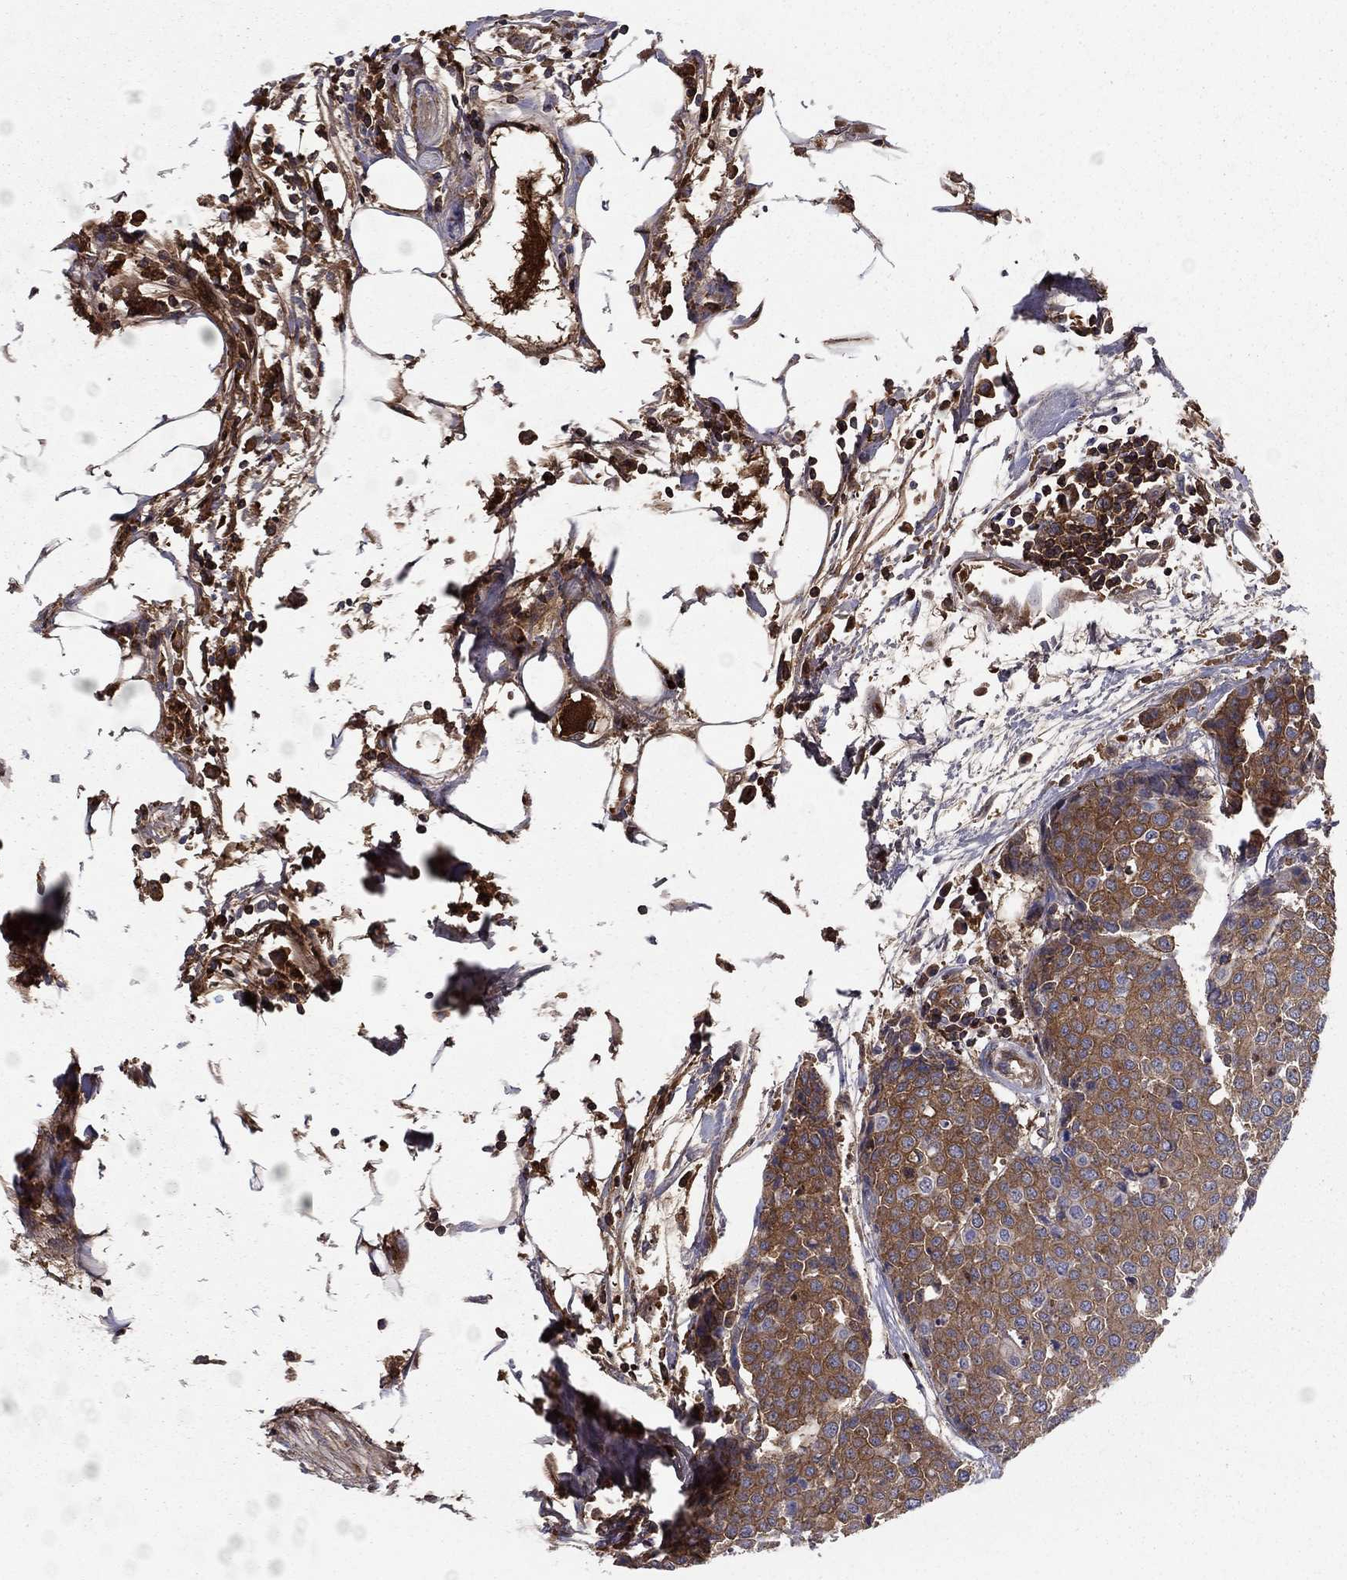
{"staining": {"intensity": "moderate", "quantity": ">75%", "location": "cytoplasmic/membranous"}, "tissue": "carcinoid", "cell_type": "Tumor cells", "image_type": "cancer", "snomed": [{"axis": "morphology", "description": "Carcinoid, malignant, NOS"}, {"axis": "topography", "description": "Colon"}], "caption": "Immunohistochemistry (IHC) (DAB) staining of carcinoid demonstrates moderate cytoplasmic/membranous protein expression in about >75% of tumor cells.", "gene": "HPX", "patient": {"sex": "male", "age": 81}}